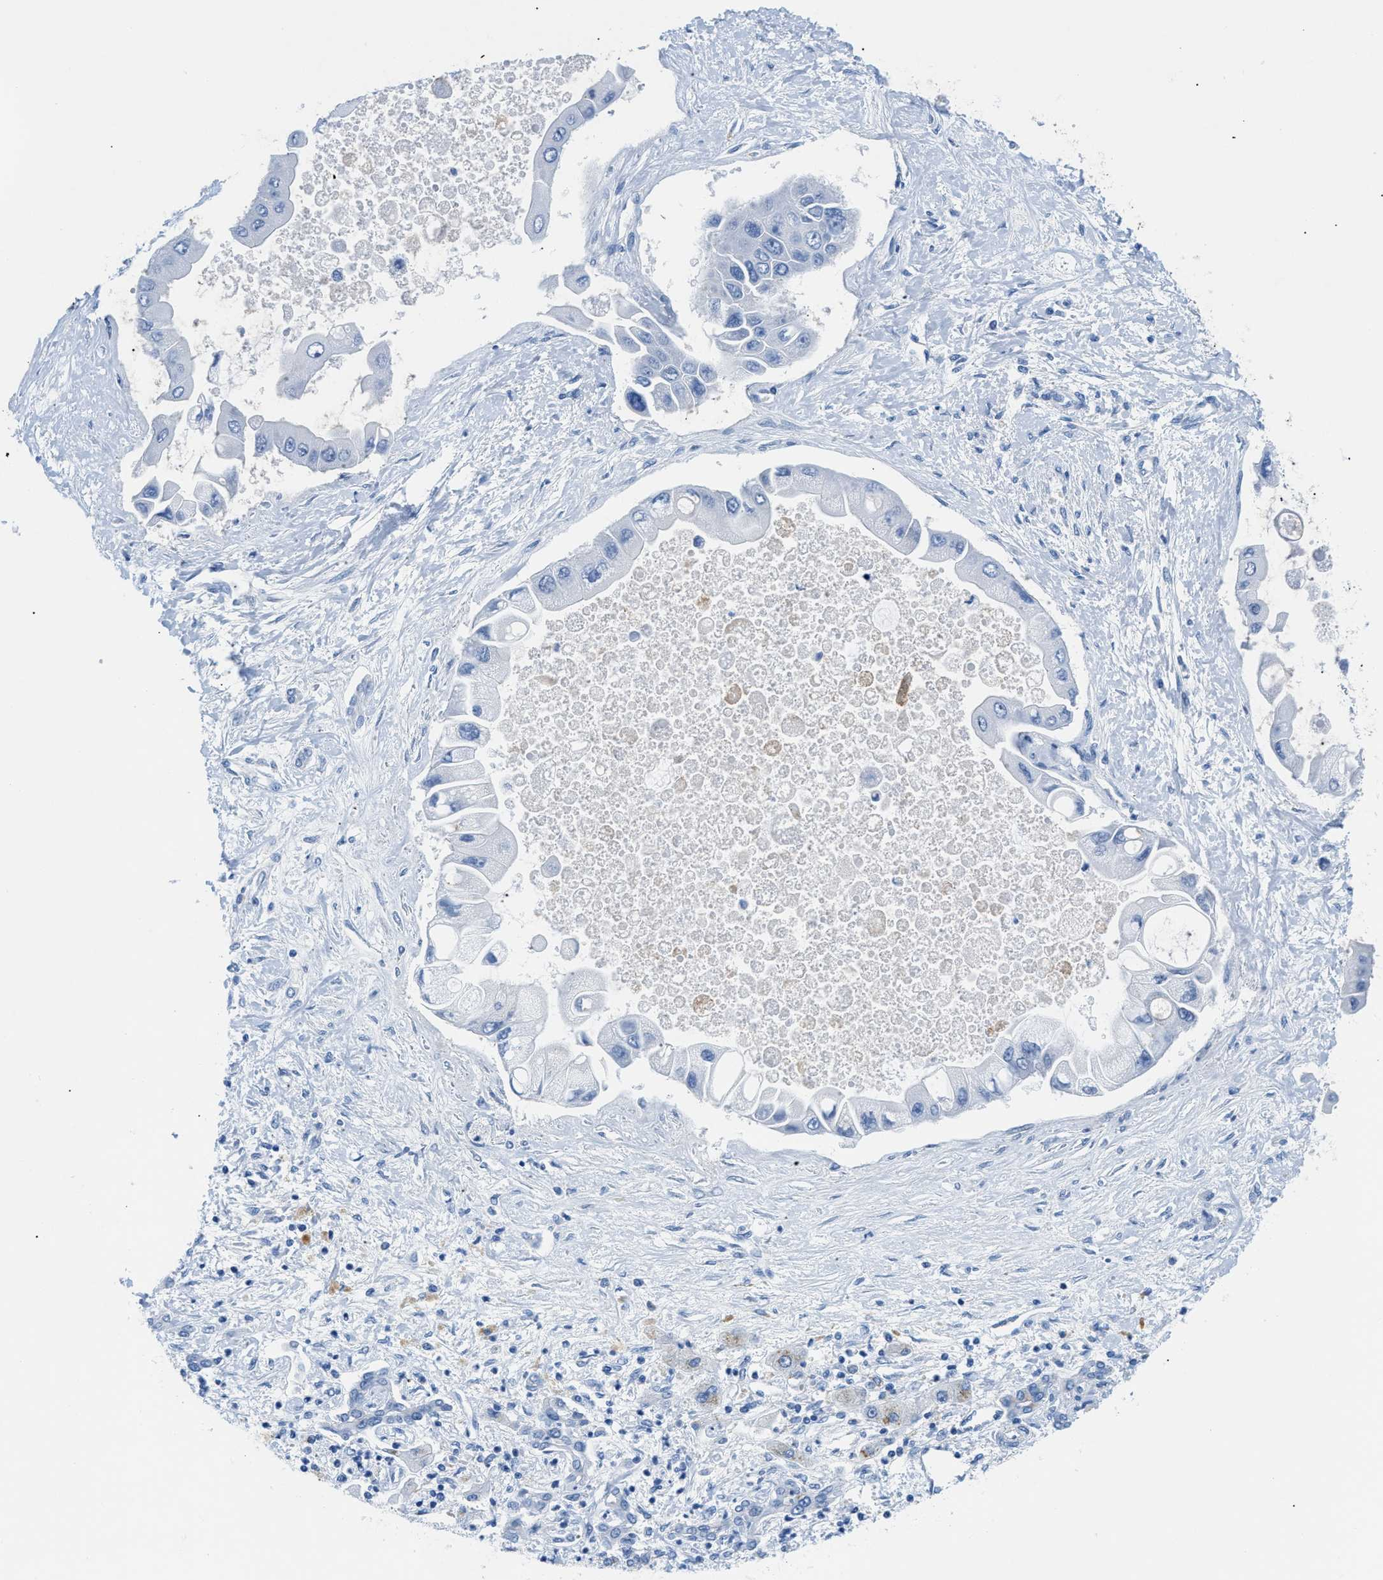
{"staining": {"intensity": "weak", "quantity": "<25%", "location": "cytoplasmic/membranous"}, "tissue": "liver cancer", "cell_type": "Tumor cells", "image_type": "cancer", "snomed": [{"axis": "morphology", "description": "Cholangiocarcinoma"}, {"axis": "topography", "description": "Liver"}], "caption": "Human liver cholangiocarcinoma stained for a protein using immunohistochemistry displays no positivity in tumor cells.", "gene": "FDCSP", "patient": {"sex": "male", "age": 50}}